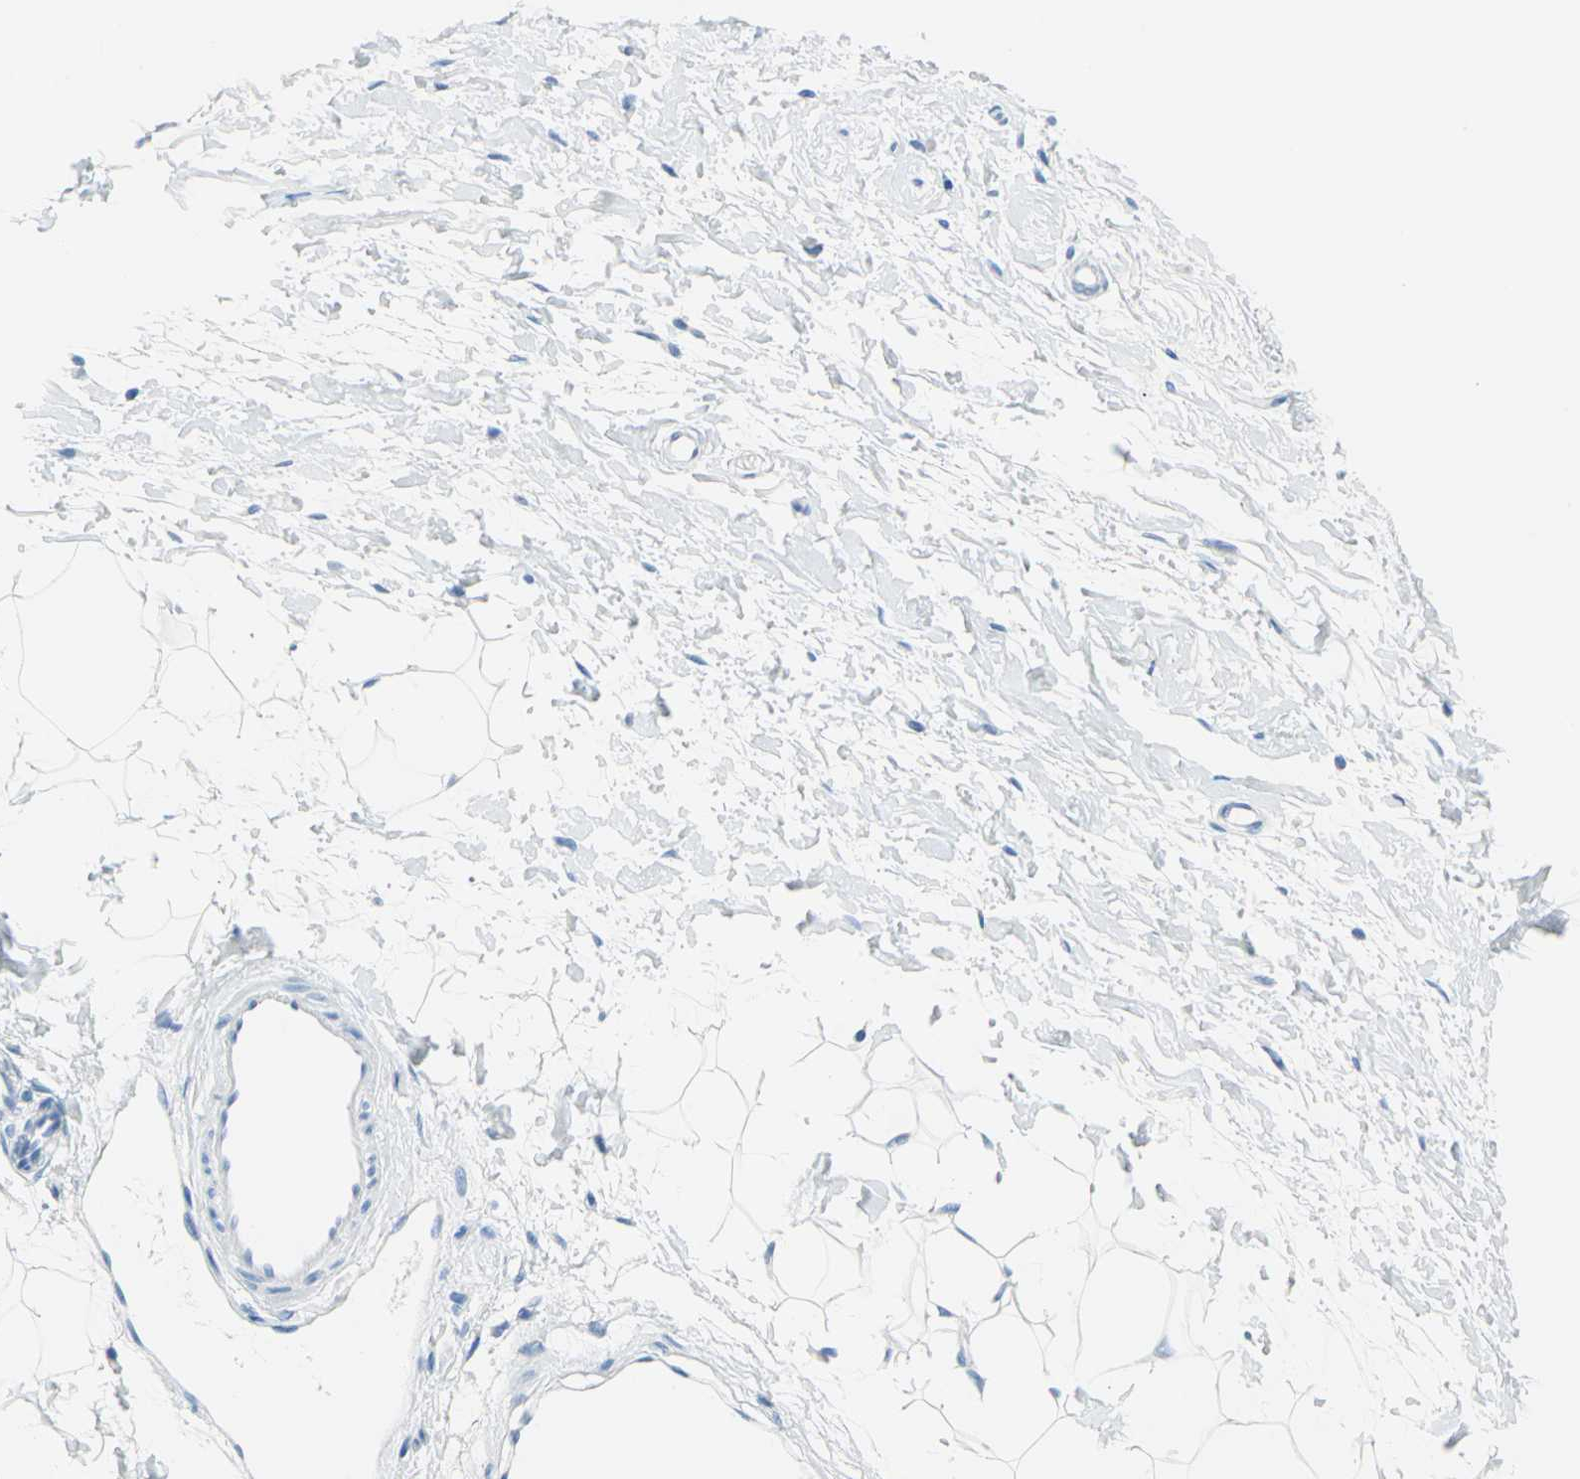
{"staining": {"intensity": "weak", "quantity": "25%-75%", "location": "cytoplasmic/membranous"}, "tissue": "breast cancer", "cell_type": "Tumor cells", "image_type": "cancer", "snomed": [{"axis": "morphology", "description": "Lobular carcinoma, in situ"}, {"axis": "morphology", "description": "Lobular carcinoma"}, {"axis": "topography", "description": "Breast"}], "caption": "Breast lobular carcinoma stained for a protein (brown) exhibits weak cytoplasmic/membranous positive expression in about 25%-75% of tumor cells.", "gene": "SFN", "patient": {"sex": "female", "age": 41}}